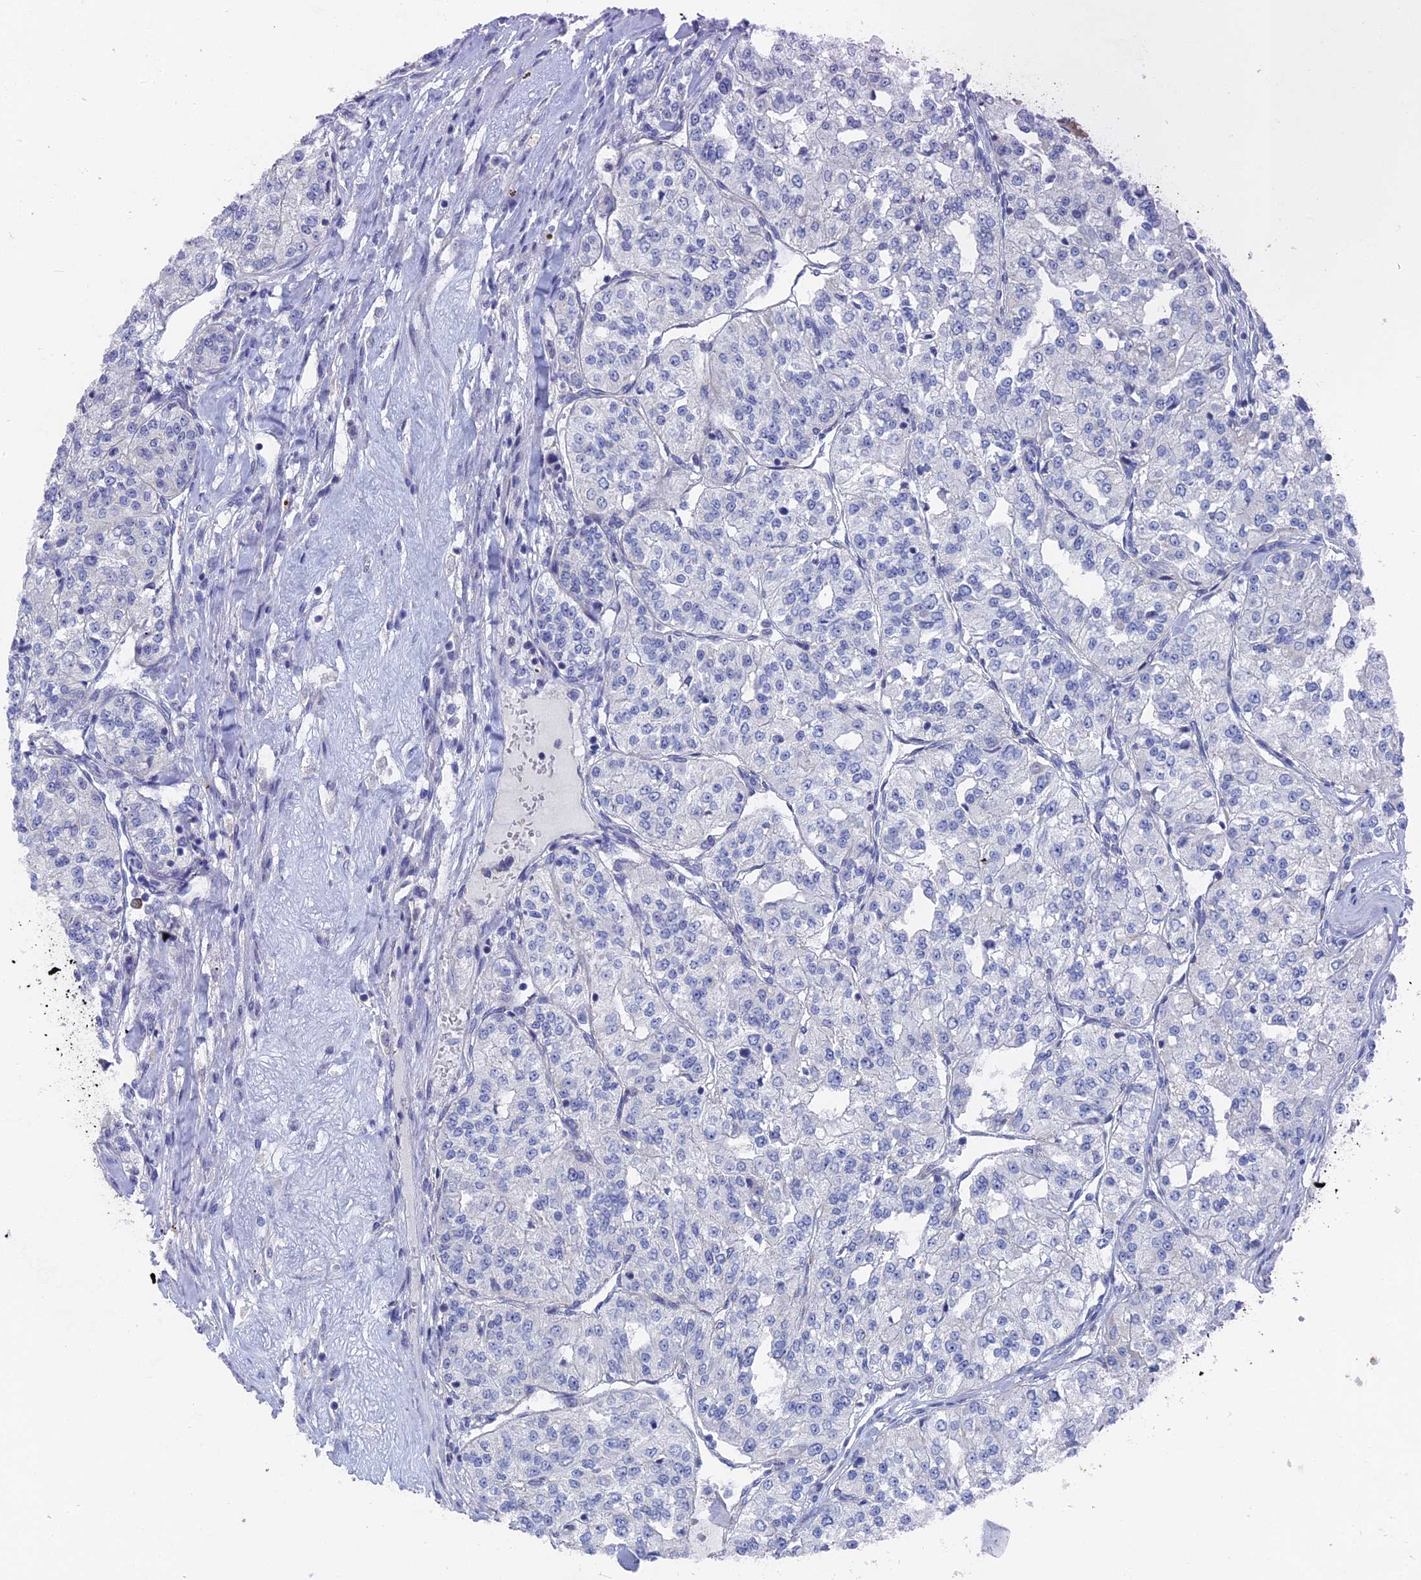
{"staining": {"intensity": "negative", "quantity": "none", "location": "none"}, "tissue": "renal cancer", "cell_type": "Tumor cells", "image_type": "cancer", "snomed": [{"axis": "morphology", "description": "Adenocarcinoma, NOS"}, {"axis": "topography", "description": "Kidney"}], "caption": "DAB (3,3'-diaminobenzidine) immunohistochemical staining of adenocarcinoma (renal) demonstrates no significant expression in tumor cells.", "gene": "HIGD1A", "patient": {"sex": "female", "age": 63}}